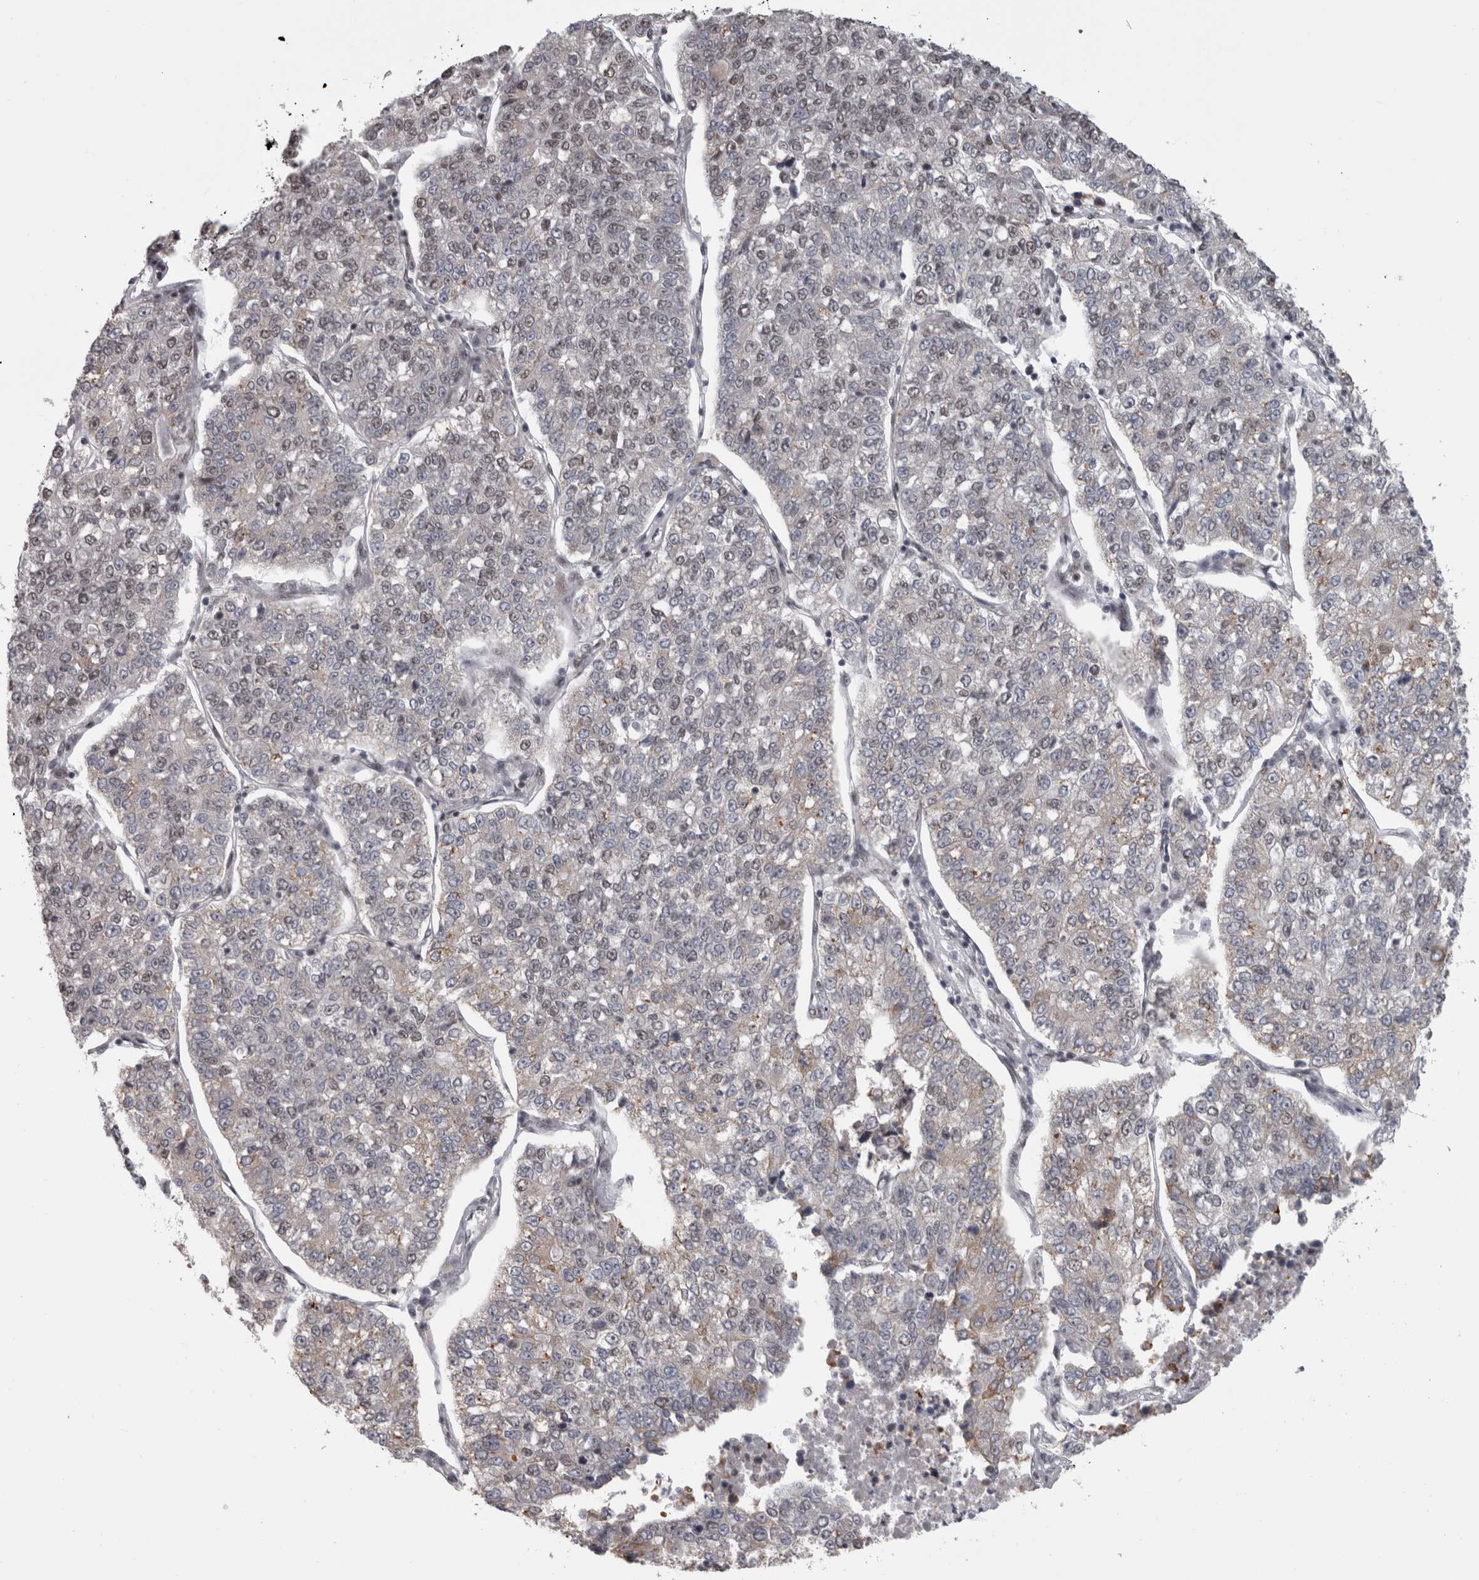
{"staining": {"intensity": "weak", "quantity": "25%-75%", "location": "cytoplasmic/membranous,nuclear"}, "tissue": "lung cancer", "cell_type": "Tumor cells", "image_type": "cancer", "snomed": [{"axis": "morphology", "description": "Adenocarcinoma, NOS"}, {"axis": "topography", "description": "Lung"}], "caption": "Lung adenocarcinoma stained with a brown dye demonstrates weak cytoplasmic/membranous and nuclear positive positivity in about 25%-75% of tumor cells.", "gene": "MICU3", "patient": {"sex": "male", "age": 49}}